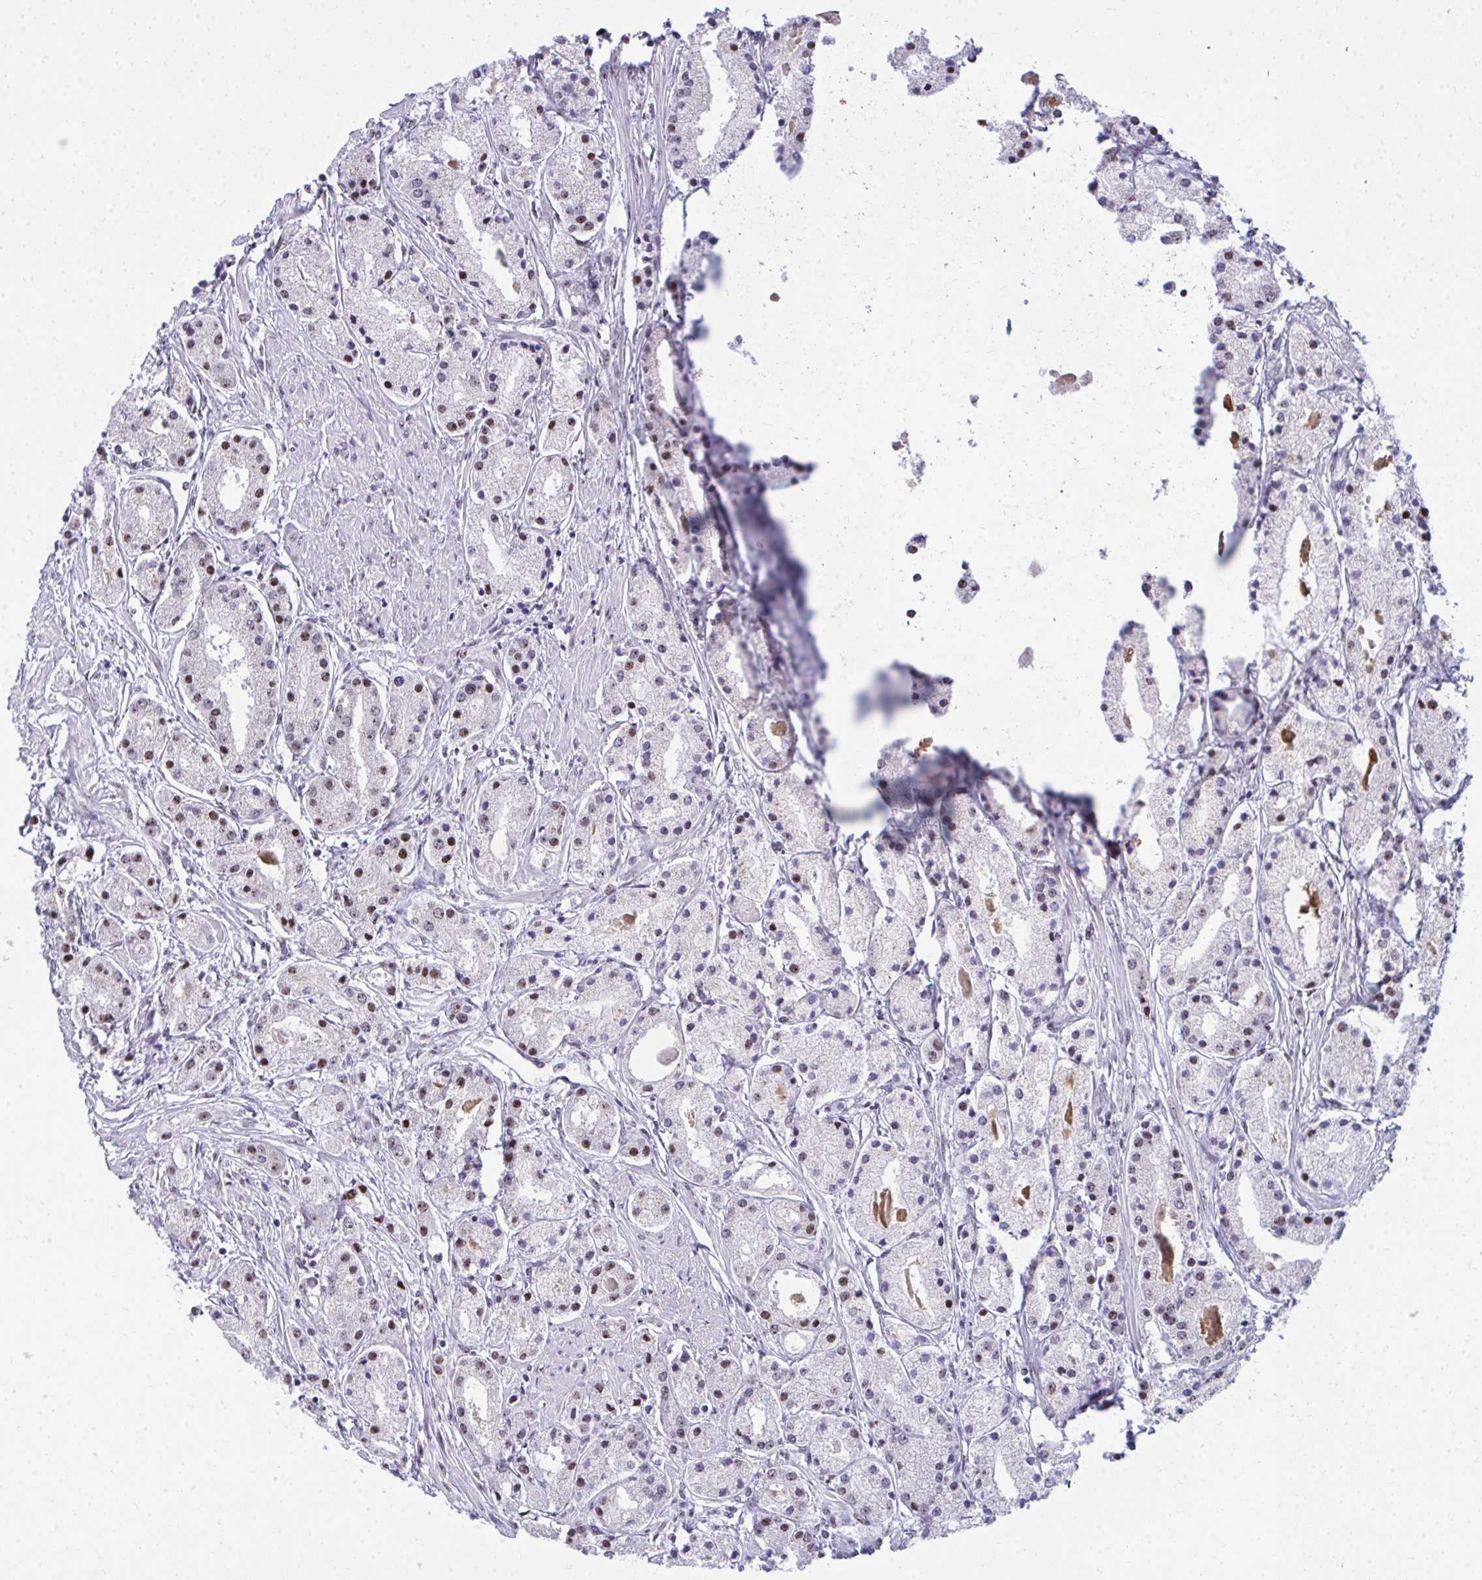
{"staining": {"intensity": "moderate", "quantity": "25%-75%", "location": "nuclear"}, "tissue": "prostate cancer", "cell_type": "Tumor cells", "image_type": "cancer", "snomed": [{"axis": "morphology", "description": "Adenocarcinoma, High grade"}, {"axis": "topography", "description": "Prostate"}], "caption": "This photomicrograph demonstrates prostate cancer stained with immunohistochemistry (IHC) to label a protein in brown. The nuclear of tumor cells show moderate positivity for the protein. Nuclei are counter-stained blue.", "gene": "PELP1", "patient": {"sex": "male", "age": 67}}